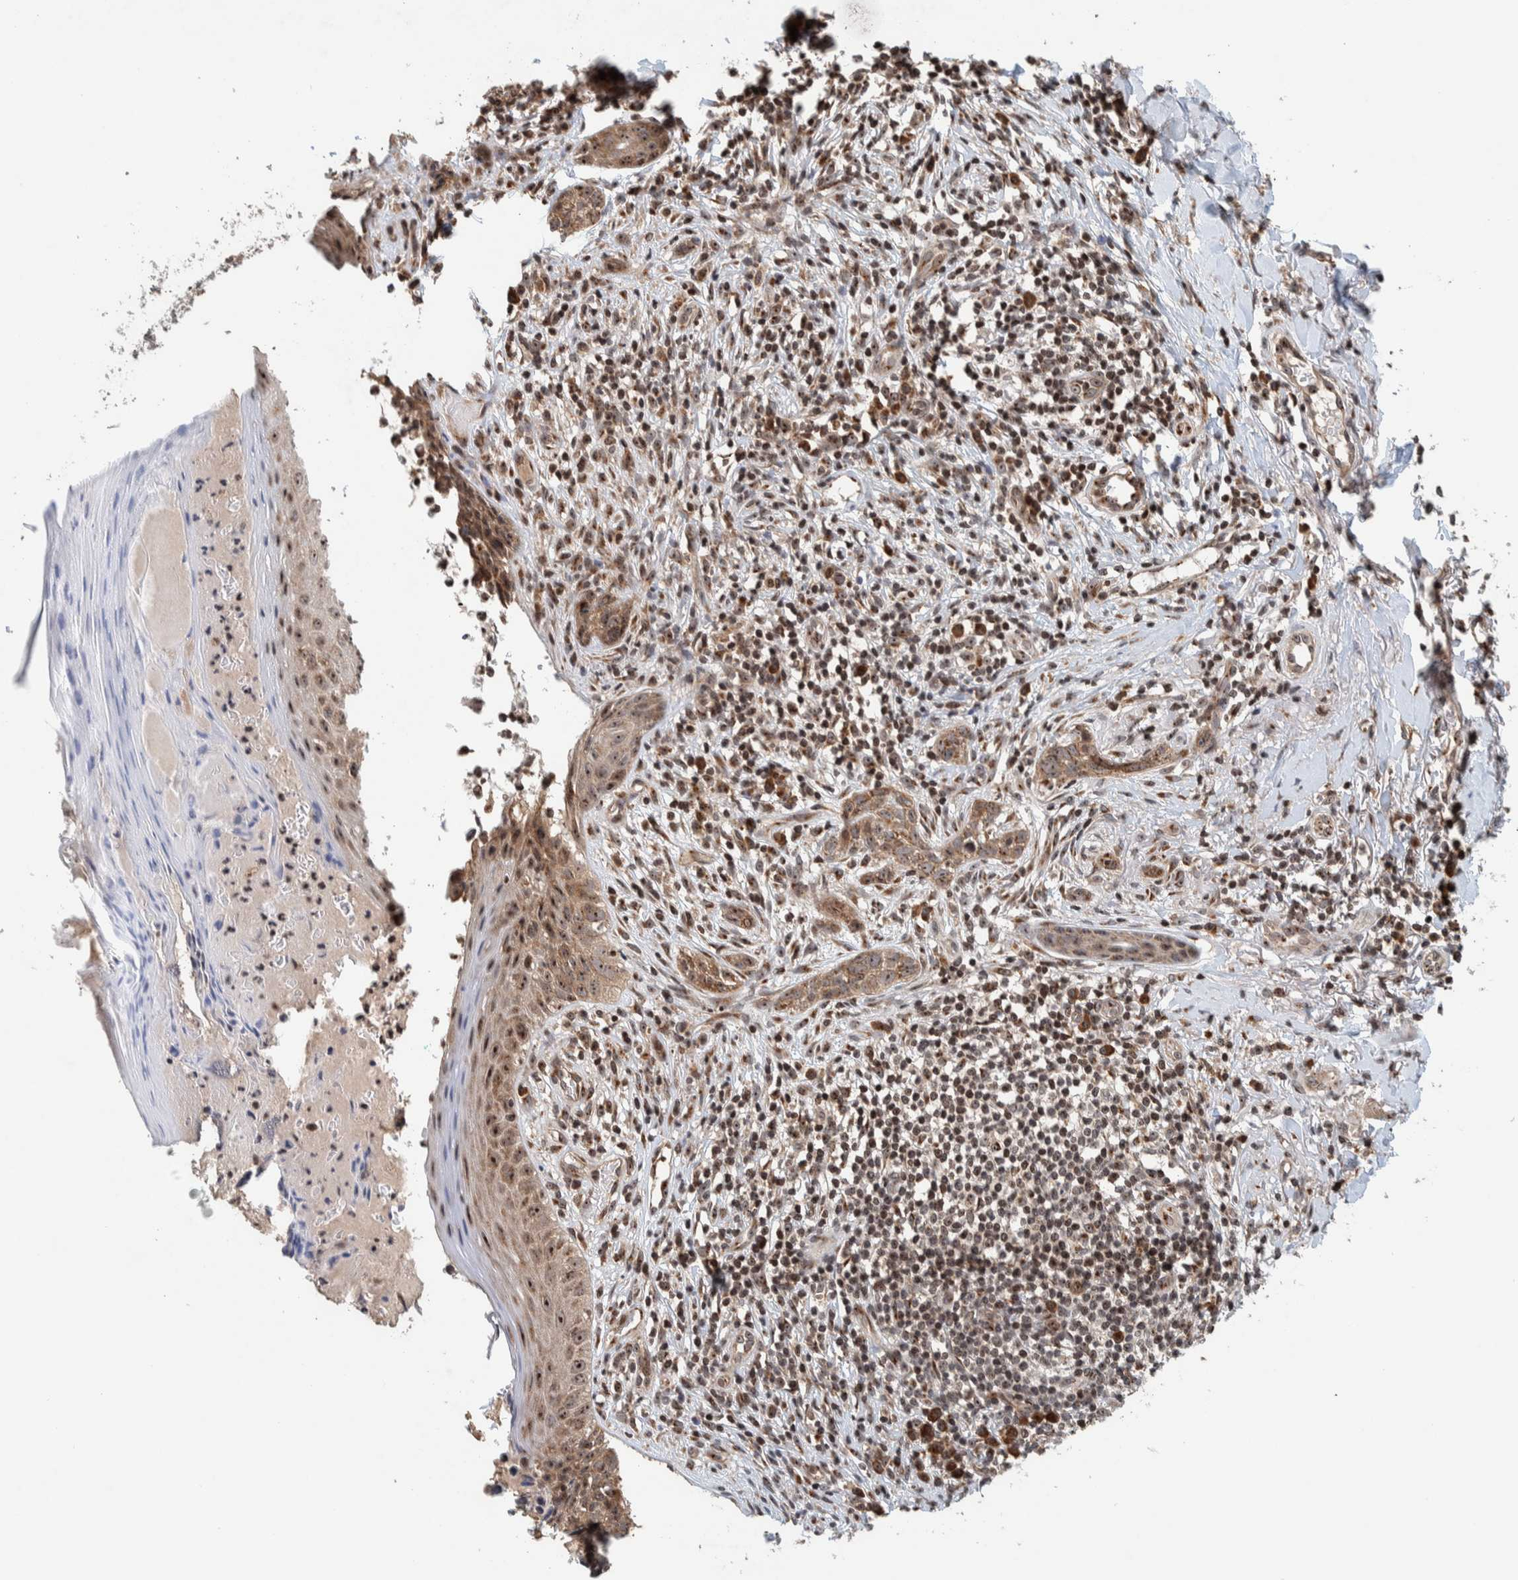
{"staining": {"intensity": "weak", "quantity": ">75%", "location": "cytoplasmic/membranous,nuclear"}, "tissue": "skin cancer", "cell_type": "Tumor cells", "image_type": "cancer", "snomed": [{"axis": "morphology", "description": "Normal tissue, NOS"}, {"axis": "morphology", "description": "Basal cell carcinoma"}, {"axis": "topography", "description": "Skin"}], "caption": "Skin basal cell carcinoma stained with a brown dye reveals weak cytoplasmic/membranous and nuclear positive positivity in about >75% of tumor cells.", "gene": "CCDC182", "patient": {"sex": "male", "age": 67}}